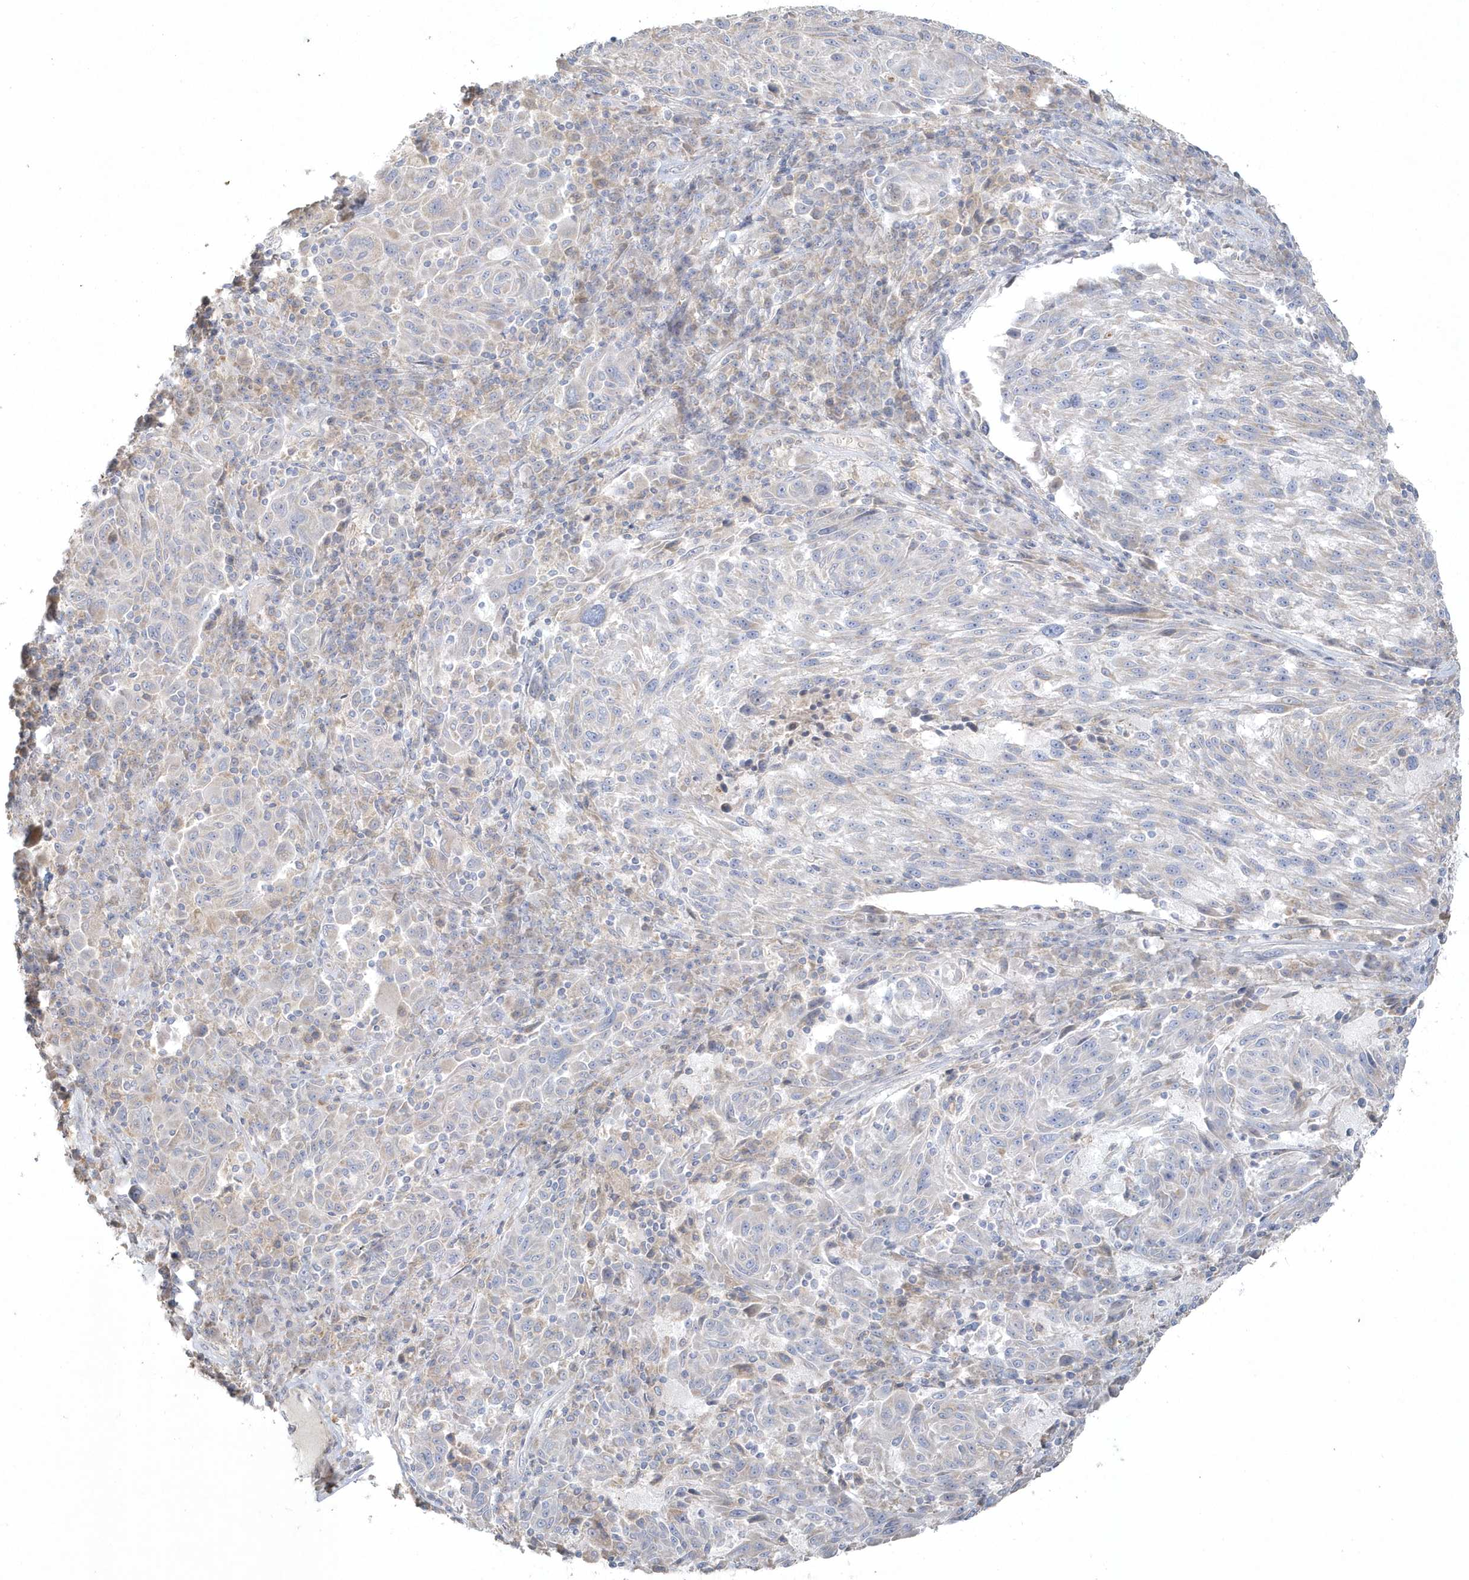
{"staining": {"intensity": "weak", "quantity": "<25%", "location": "cytoplasmic/membranous"}, "tissue": "melanoma", "cell_type": "Tumor cells", "image_type": "cancer", "snomed": [{"axis": "morphology", "description": "Malignant melanoma, NOS"}, {"axis": "topography", "description": "Skin"}], "caption": "This is a image of immunohistochemistry staining of melanoma, which shows no expression in tumor cells.", "gene": "BLTP3A", "patient": {"sex": "male", "age": 53}}